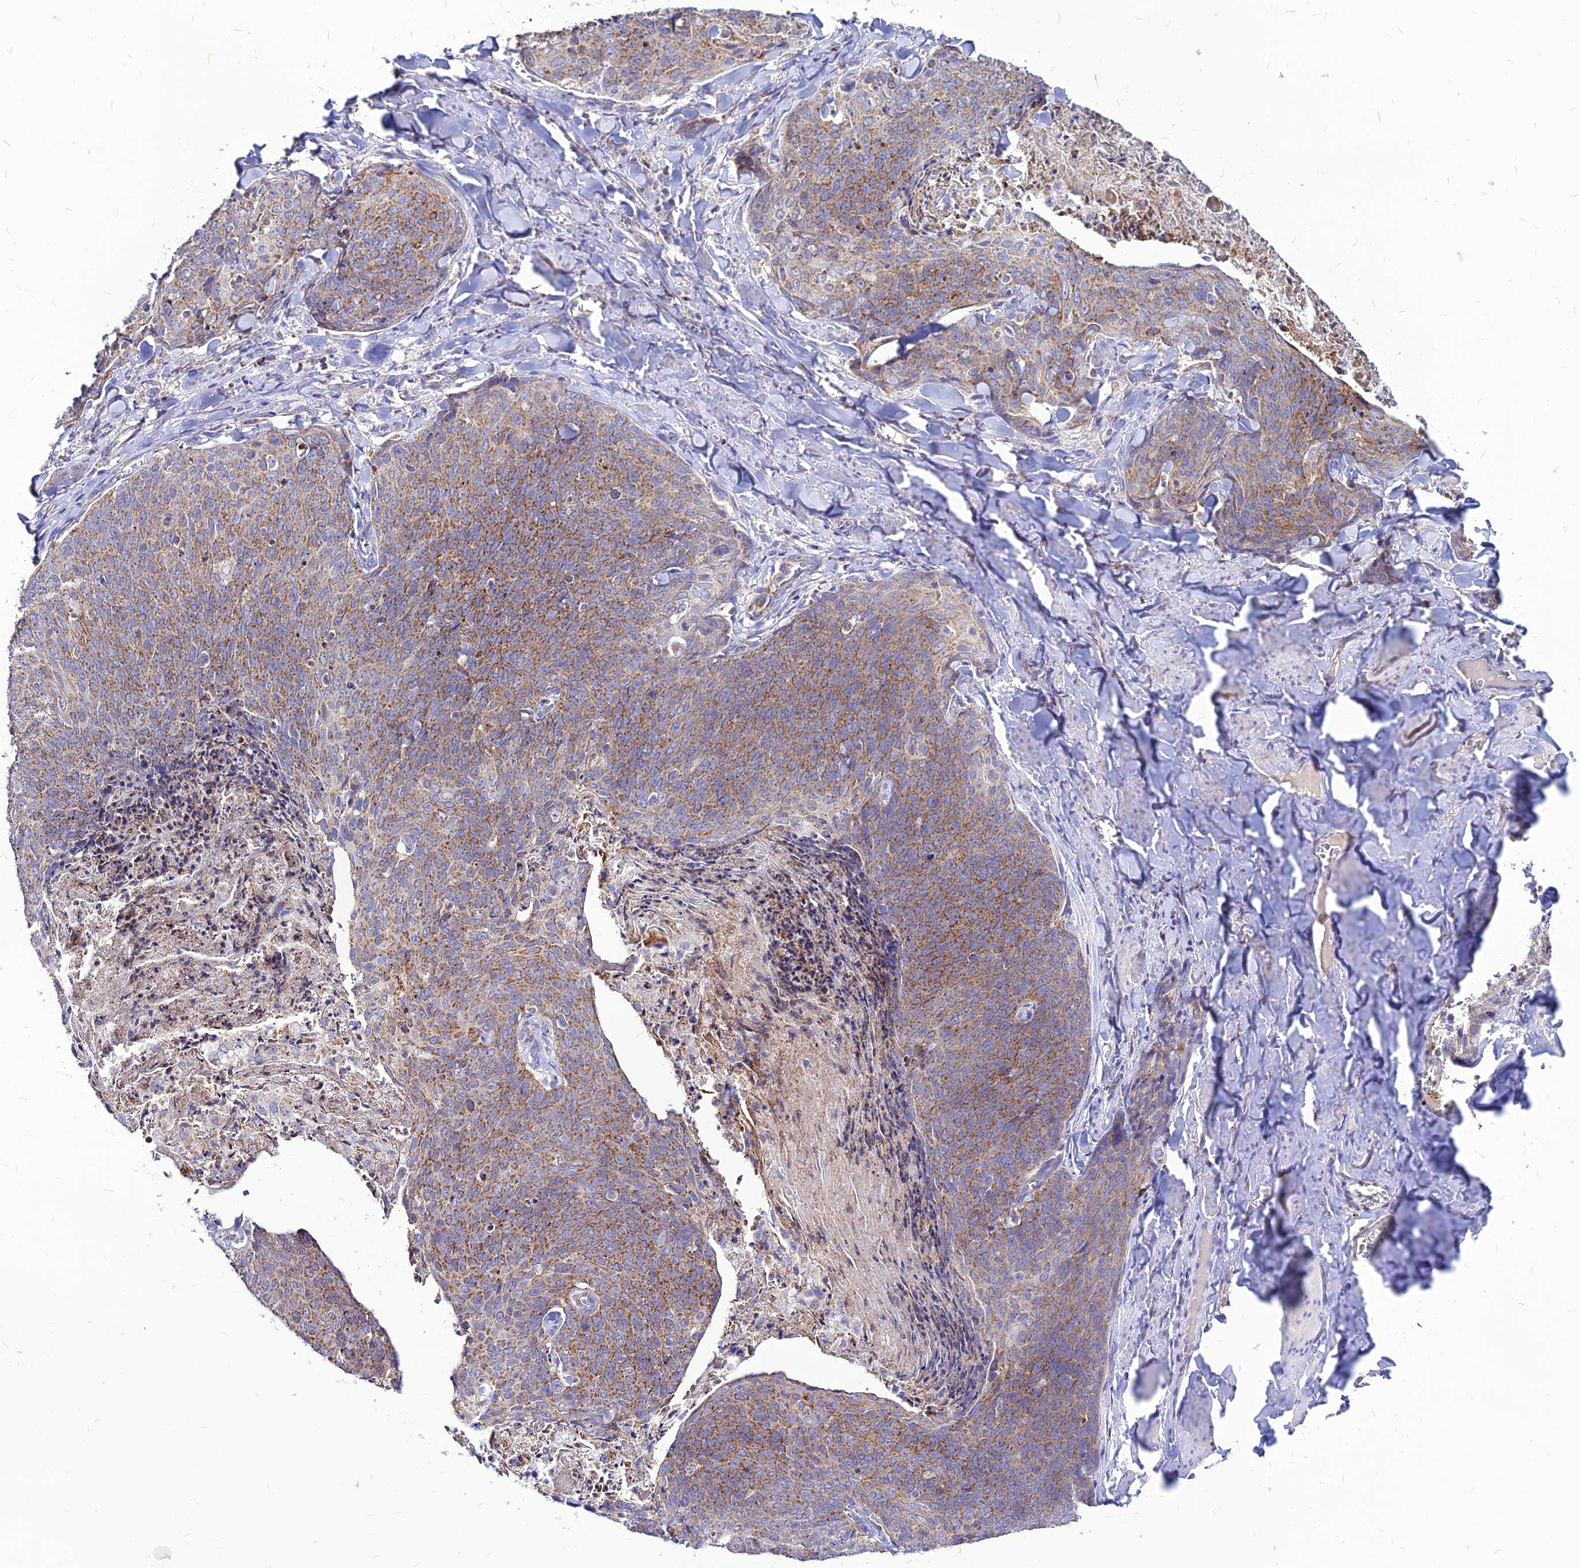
{"staining": {"intensity": "moderate", "quantity": ">75%", "location": "cytoplasmic/membranous"}, "tissue": "skin cancer", "cell_type": "Tumor cells", "image_type": "cancer", "snomed": [{"axis": "morphology", "description": "Squamous cell carcinoma, NOS"}, {"axis": "topography", "description": "Skin"}, {"axis": "topography", "description": "Vulva"}], "caption": "About >75% of tumor cells in human skin cancer exhibit moderate cytoplasmic/membranous protein positivity as visualized by brown immunohistochemical staining.", "gene": "ECI1", "patient": {"sex": "female", "age": 85}}